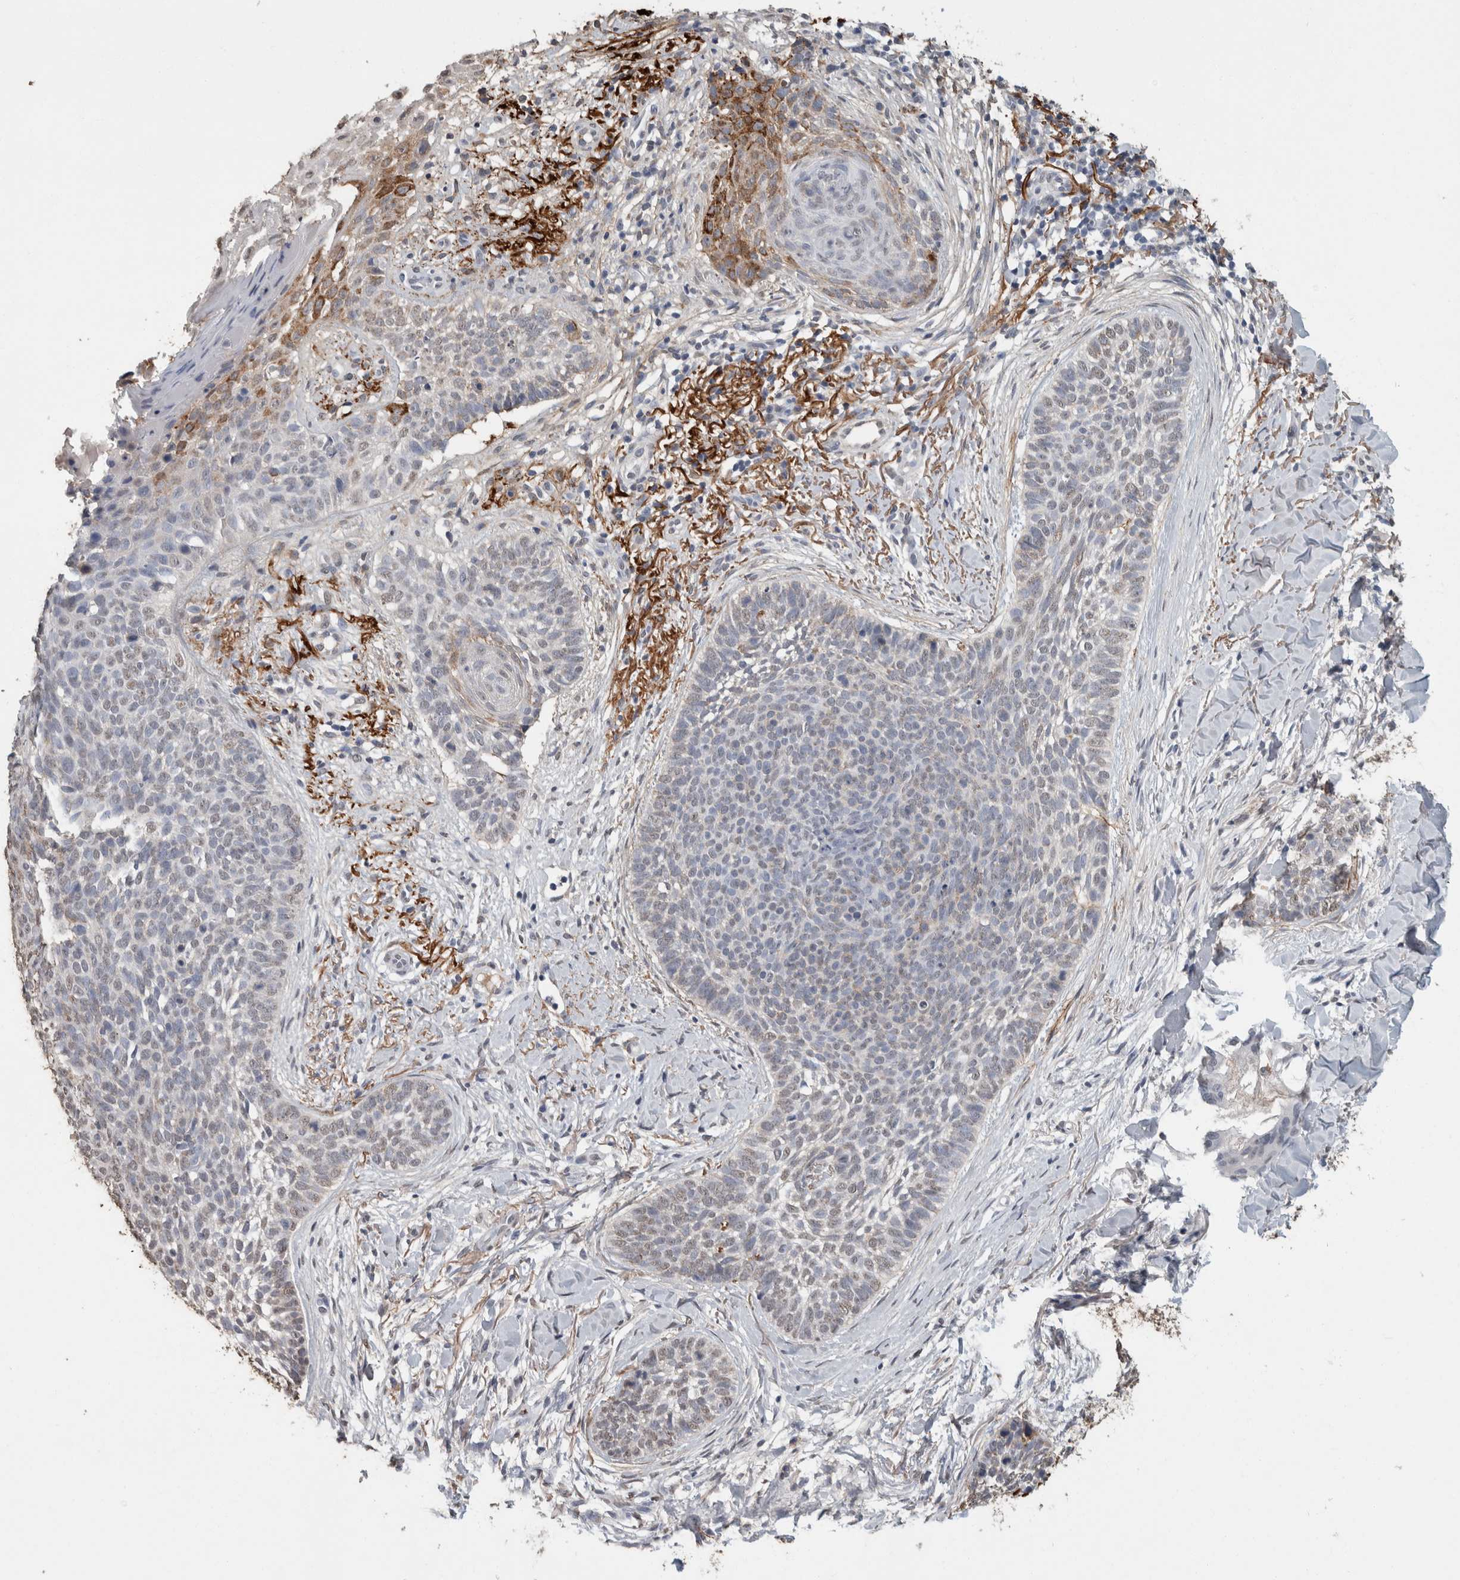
{"staining": {"intensity": "negative", "quantity": "none", "location": "none"}, "tissue": "skin cancer", "cell_type": "Tumor cells", "image_type": "cancer", "snomed": [{"axis": "morphology", "description": "Normal tissue, NOS"}, {"axis": "morphology", "description": "Basal cell carcinoma"}, {"axis": "topography", "description": "Skin"}], "caption": "The immunohistochemistry (IHC) micrograph has no significant positivity in tumor cells of basal cell carcinoma (skin) tissue.", "gene": "LTBP1", "patient": {"sex": "male", "age": 67}}